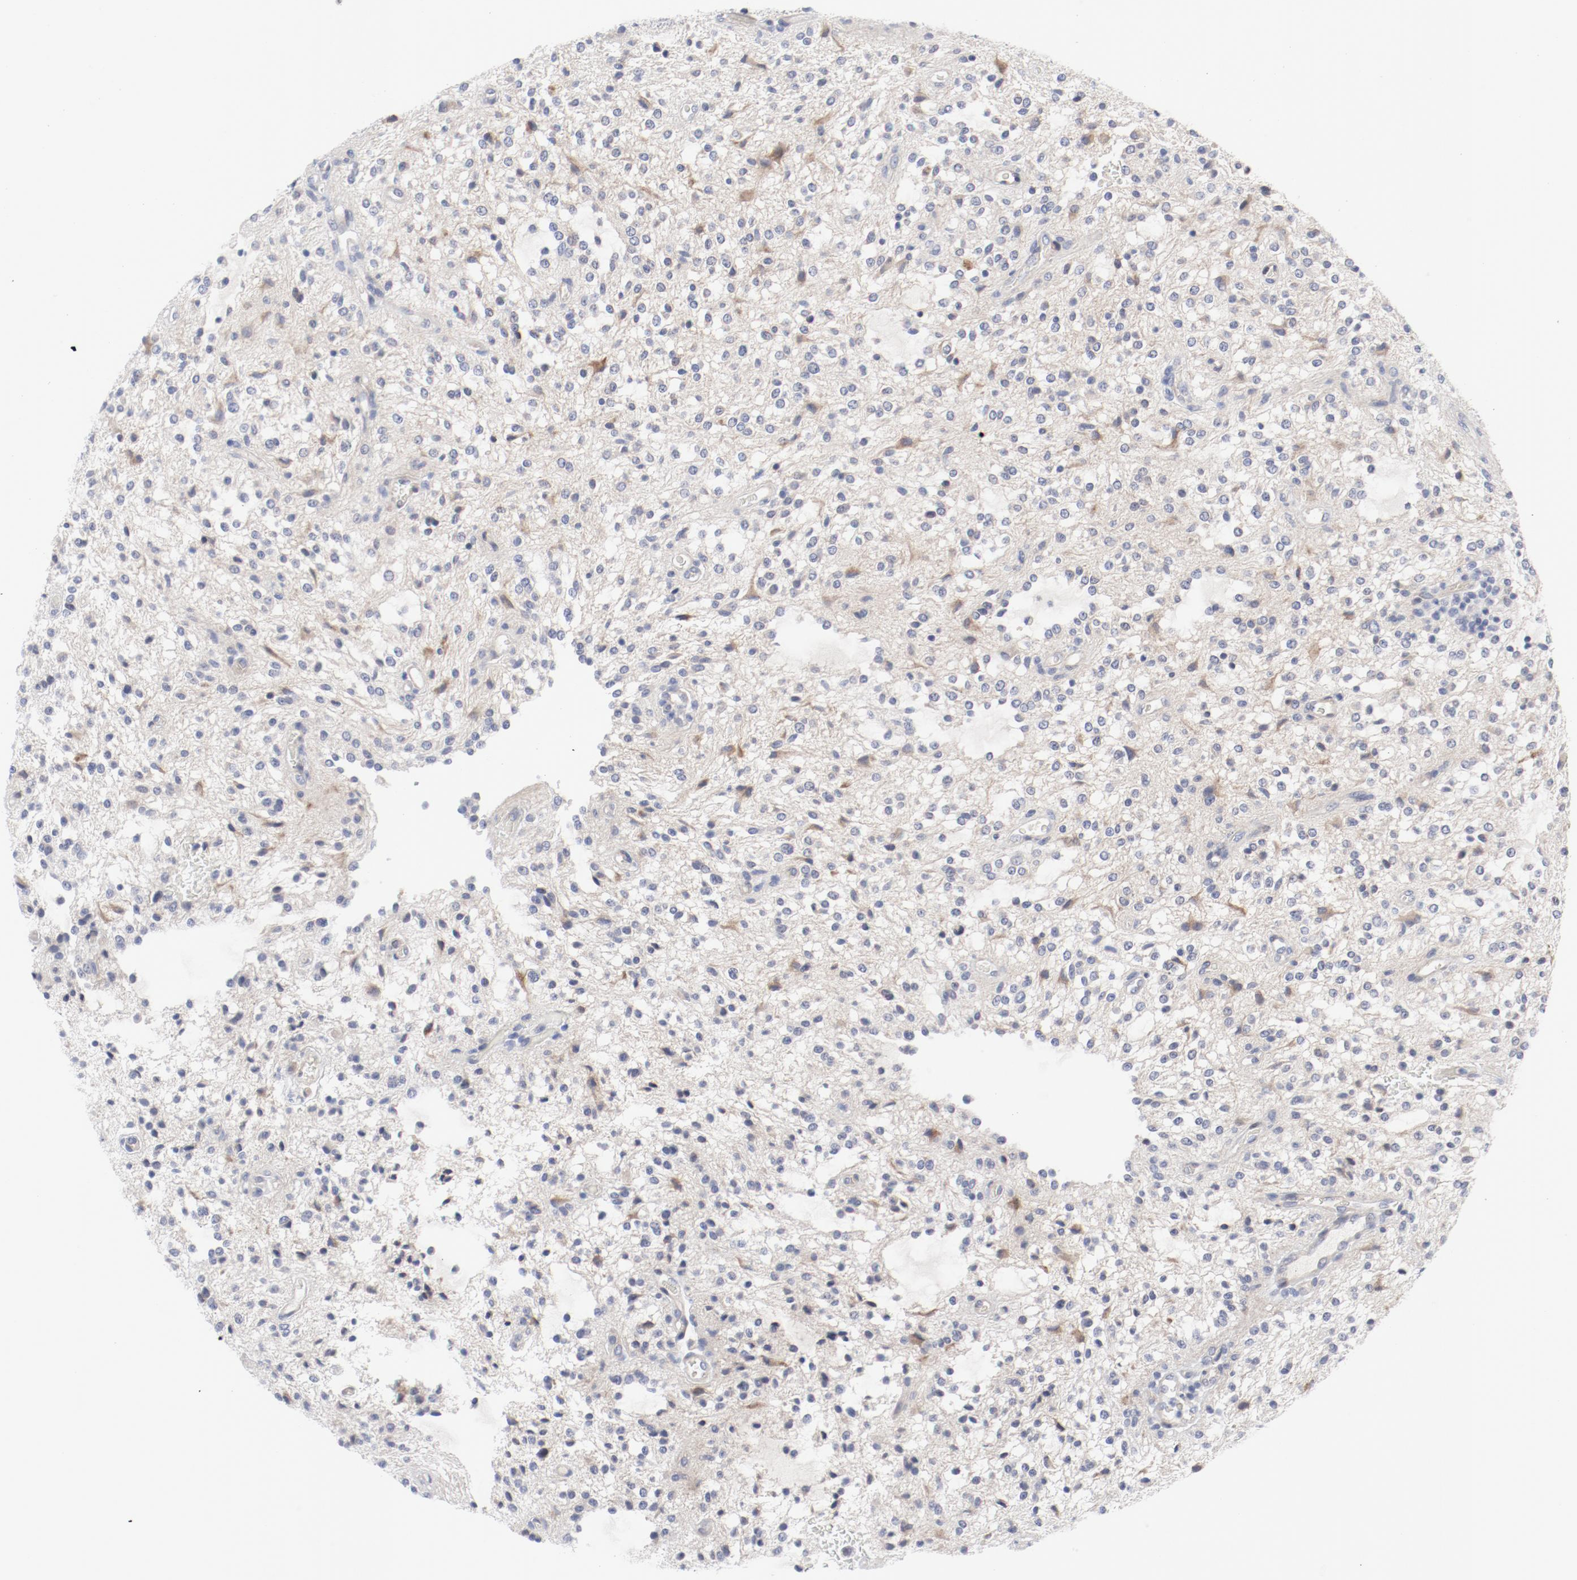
{"staining": {"intensity": "negative", "quantity": "none", "location": "none"}, "tissue": "glioma", "cell_type": "Tumor cells", "image_type": "cancer", "snomed": [{"axis": "morphology", "description": "Glioma, malignant, NOS"}, {"axis": "topography", "description": "Cerebellum"}], "caption": "This is an immunohistochemistry (IHC) micrograph of glioma. There is no expression in tumor cells.", "gene": "BAD", "patient": {"sex": "female", "age": 10}}